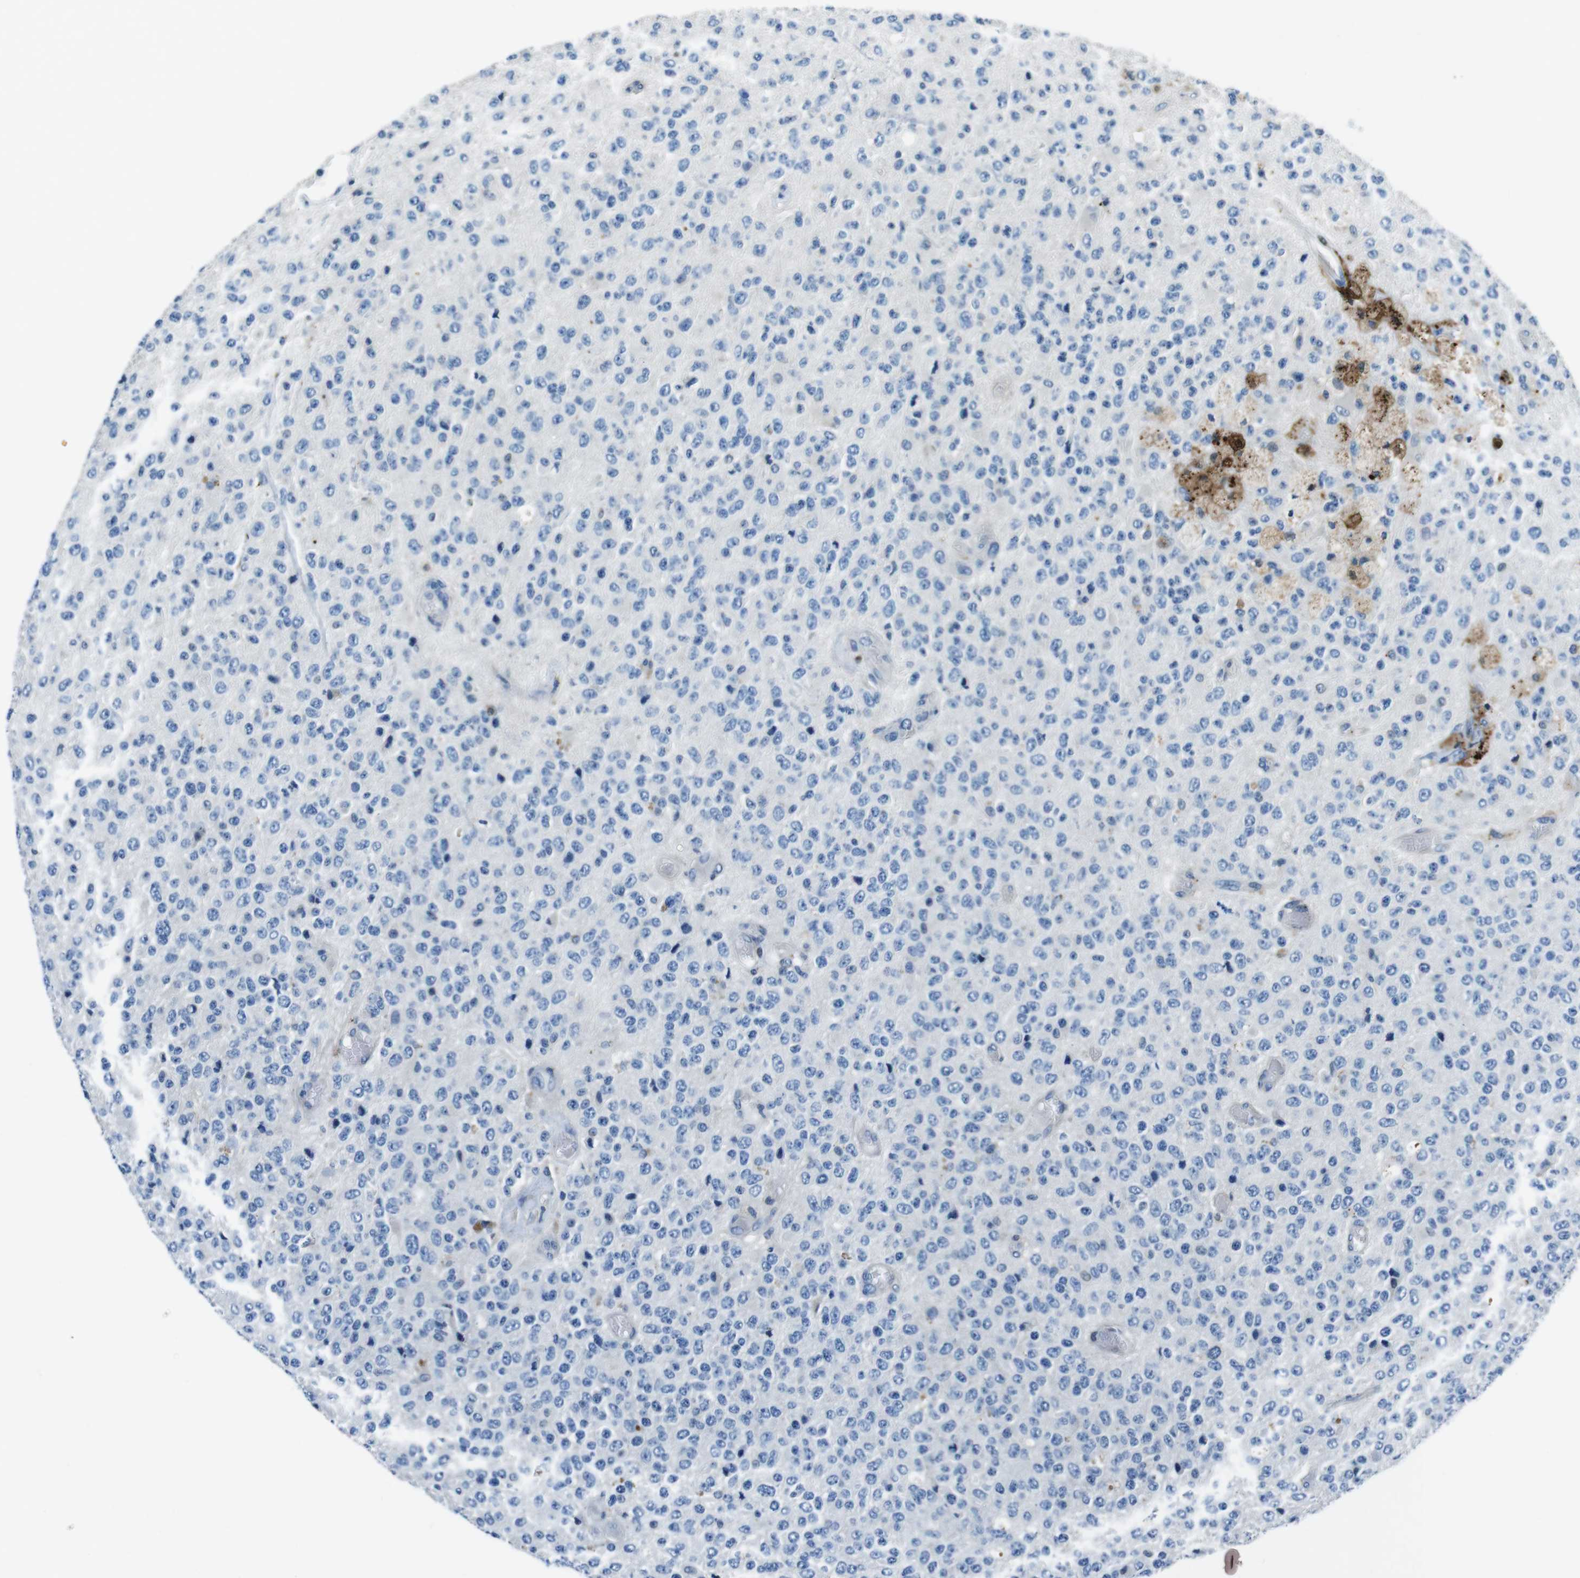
{"staining": {"intensity": "negative", "quantity": "none", "location": "none"}, "tissue": "glioma", "cell_type": "Tumor cells", "image_type": "cancer", "snomed": [{"axis": "morphology", "description": "Glioma, malignant, High grade"}, {"axis": "topography", "description": "pancreas cauda"}], "caption": "Tumor cells show no significant protein staining in malignant glioma (high-grade).", "gene": "TULP3", "patient": {"sex": "male", "age": 60}}